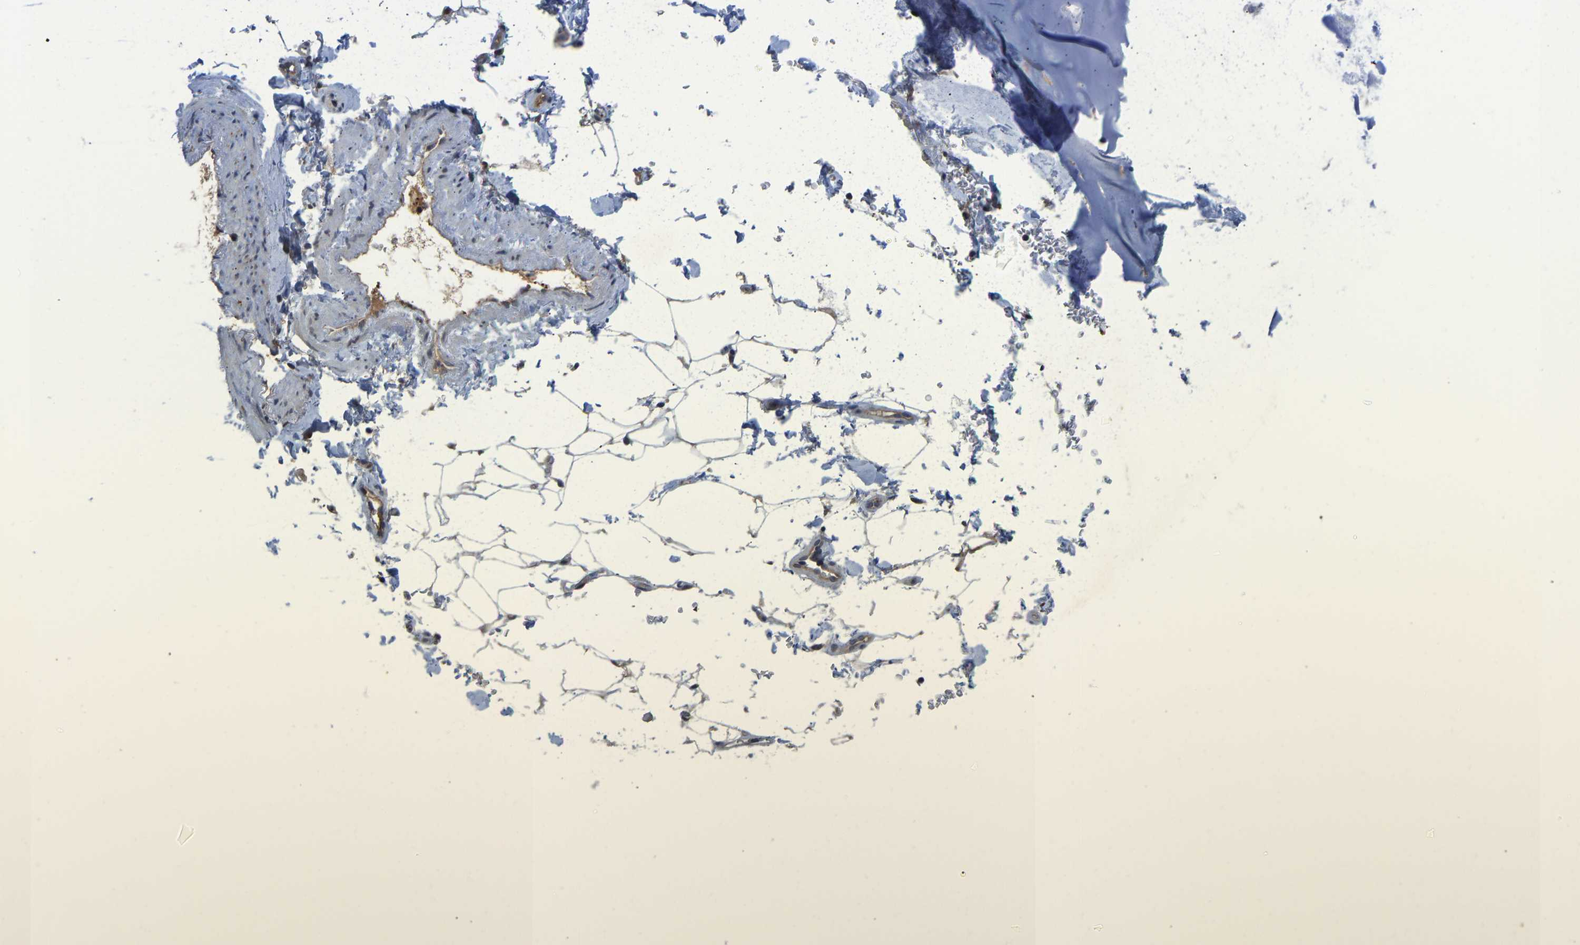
{"staining": {"intensity": "weak", "quantity": ">75%", "location": "cytoplasmic/membranous"}, "tissue": "adipose tissue", "cell_type": "Adipocytes", "image_type": "normal", "snomed": [{"axis": "morphology", "description": "Normal tissue, NOS"}, {"axis": "topography", "description": "Cartilage tissue"}, {"axis": "topography", "description": "Bronchus"}], "caption": "Immunohistochemical staining of normal adipose tissue shows >75% levels of weak cytoplasmic/membranous protein staining in approximately >75% of adipocytes. Using DAB (3,3'-diaminobenzidine) (brown) and hematoxylin (blue) stains, captured at high magnification using brightfield microscopy.", "gene": "ZNF251", "patient": {"sex": "female", "age": 73}}